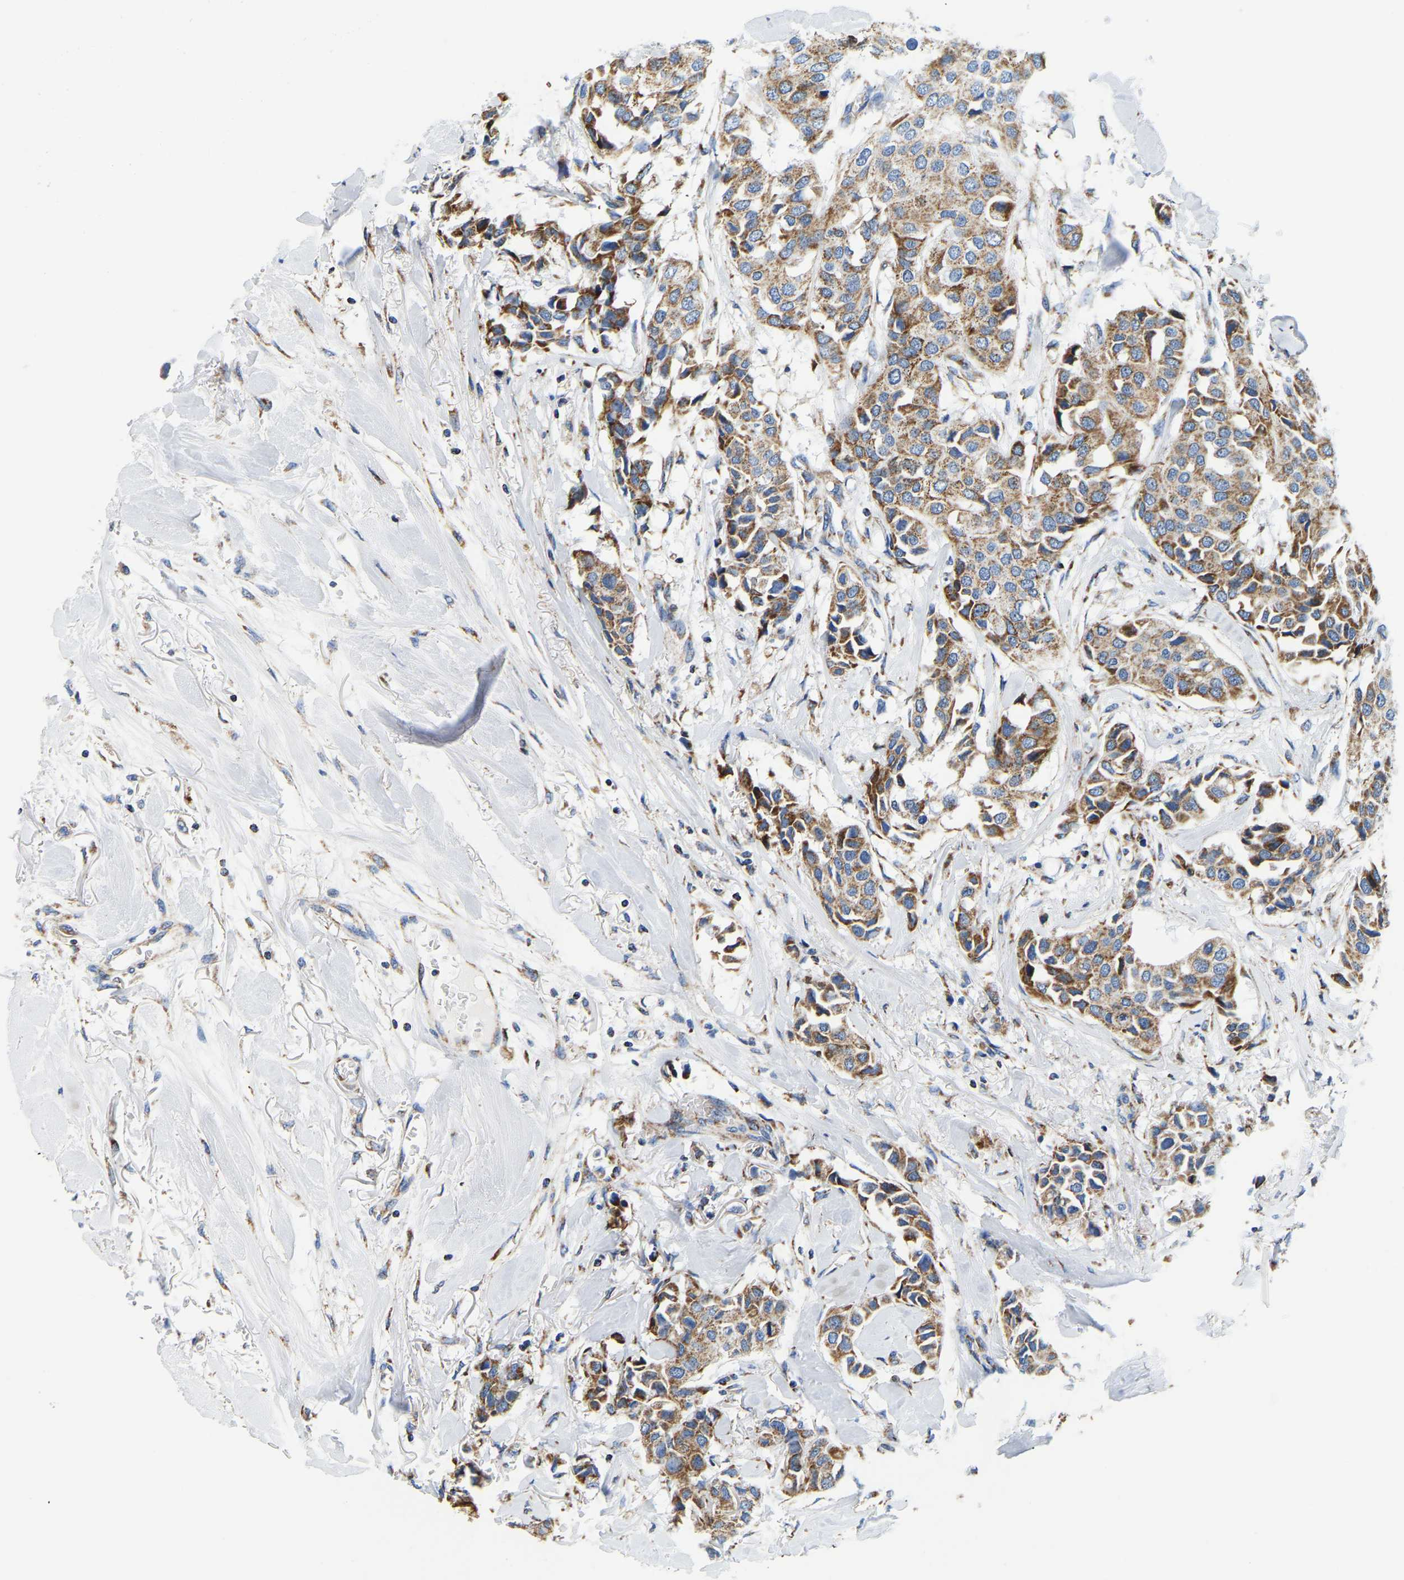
{"staining": {"intensity": "moderate", "quantity": ">75%", "location": "cytoplasmic/membranous"}, "tissue": "breast cancer", "cell_type": "Tumor cells", "image_type": "cancer", "snomed": [{"axis": "morphology", "description": "Duct carcinoma"}, {"axis": "topography", "description": "Breast"}], "caption": "Breast cancer (infiltrating ductal carcinoma) stained with a brown dye shows moderate cytoplasmic/membranous positive expression in approximately >75% of tumor cells.", "gene": "SFXN1", "patient": {"sex": "female", "age": 80}}